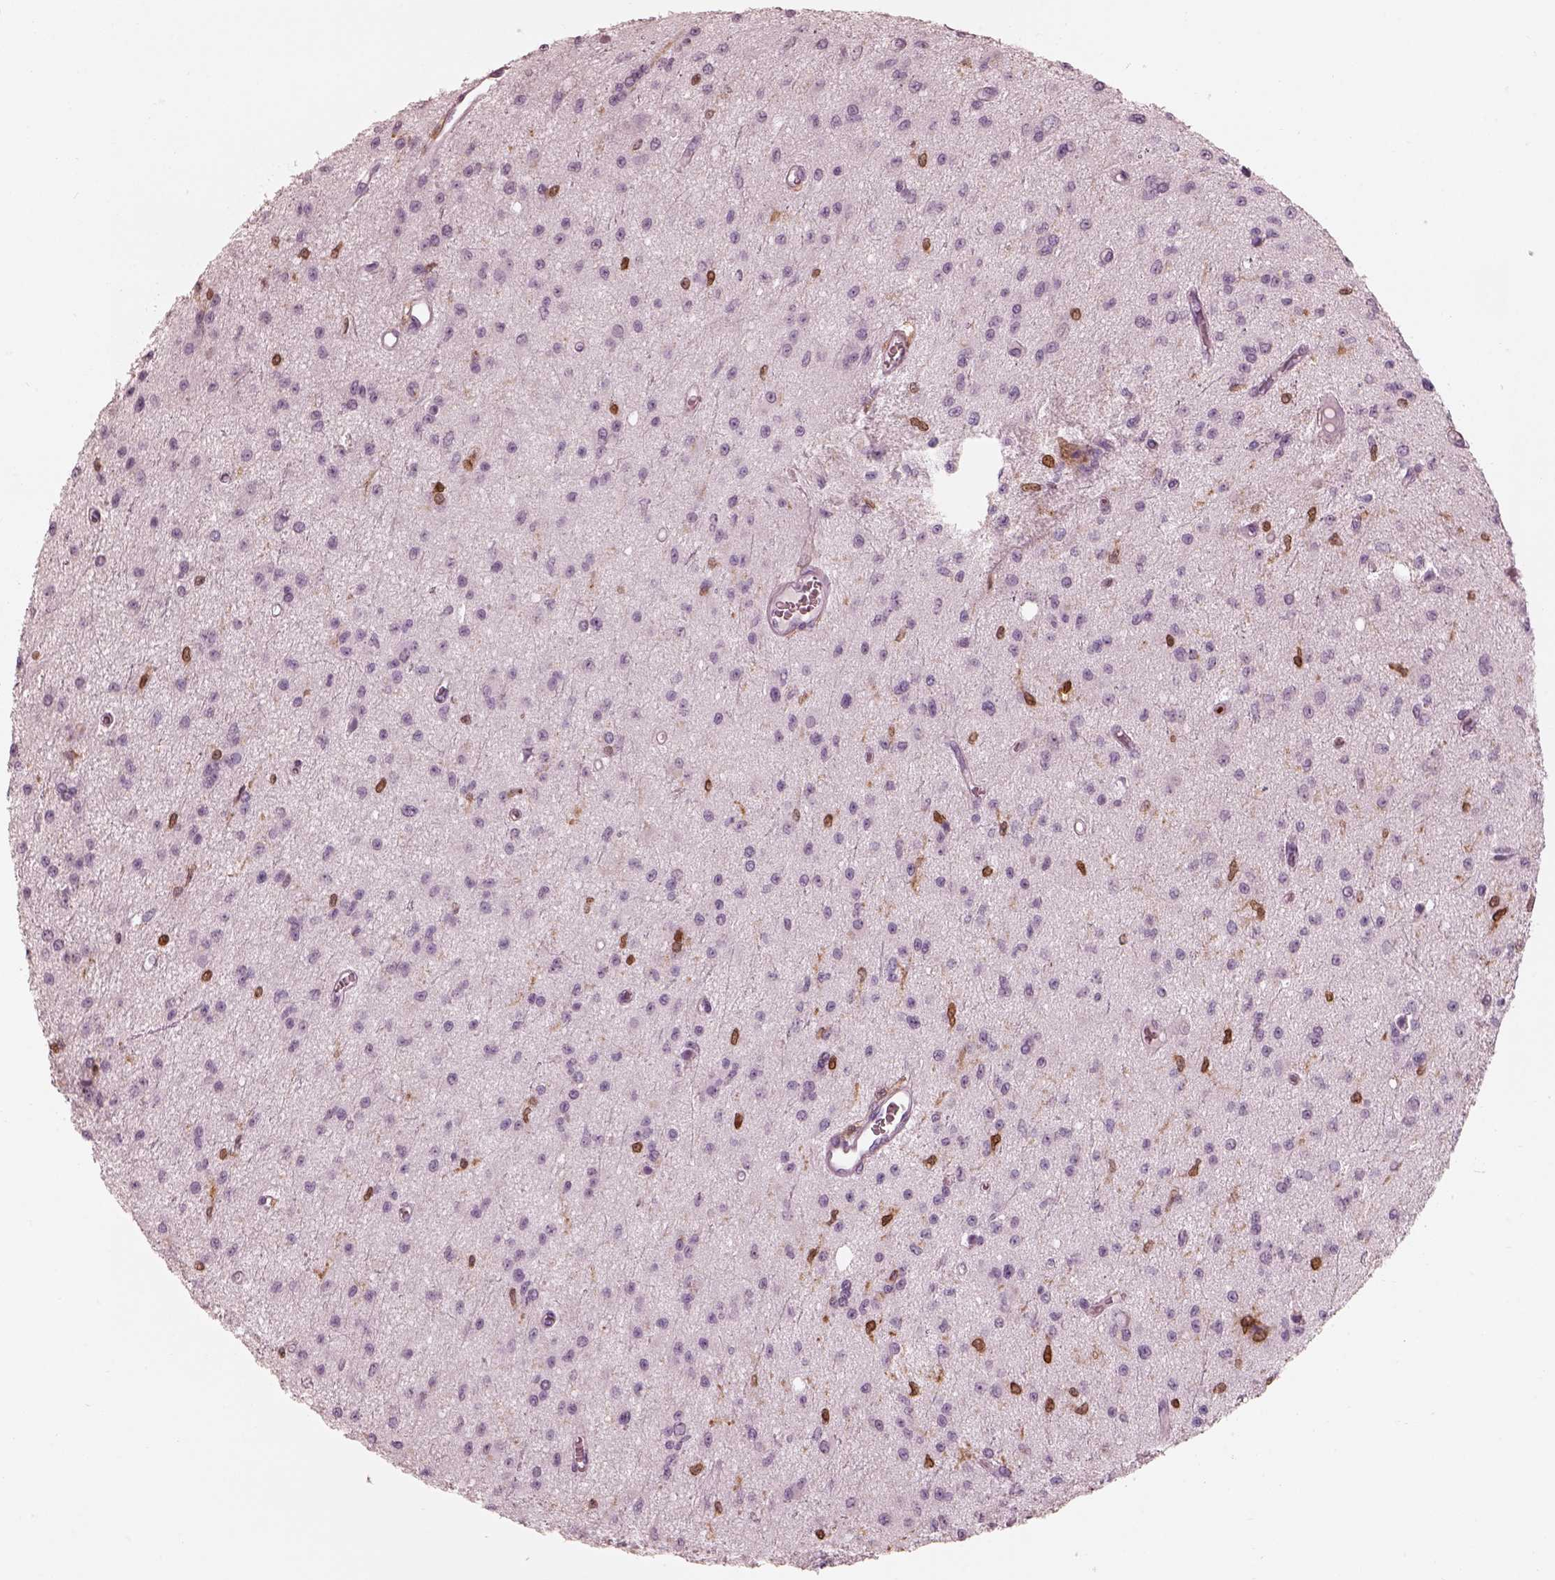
{"staining": {"intensity": "negative", "quantity": "none", "location": "none"}, "tissue": "glioma", "cell_type": "Tumor cells", "image_type": "cancer", "snomed": [{"axis": "morphology", "description": "Glioma, malignant, Low grade"}, {"axis": "topography", "description": "Brain"}], "caption": "Immunohistochemistry histopathology image of neoplastic tissue: glioma stained with DAB demonstrates no significant protein positivity in tumor cells. (Brightfield microscopy of DAB immunohistochemistry at high magnification).", "gene": "ALOX5", "patient": {"sex": "female", "age": 45}}